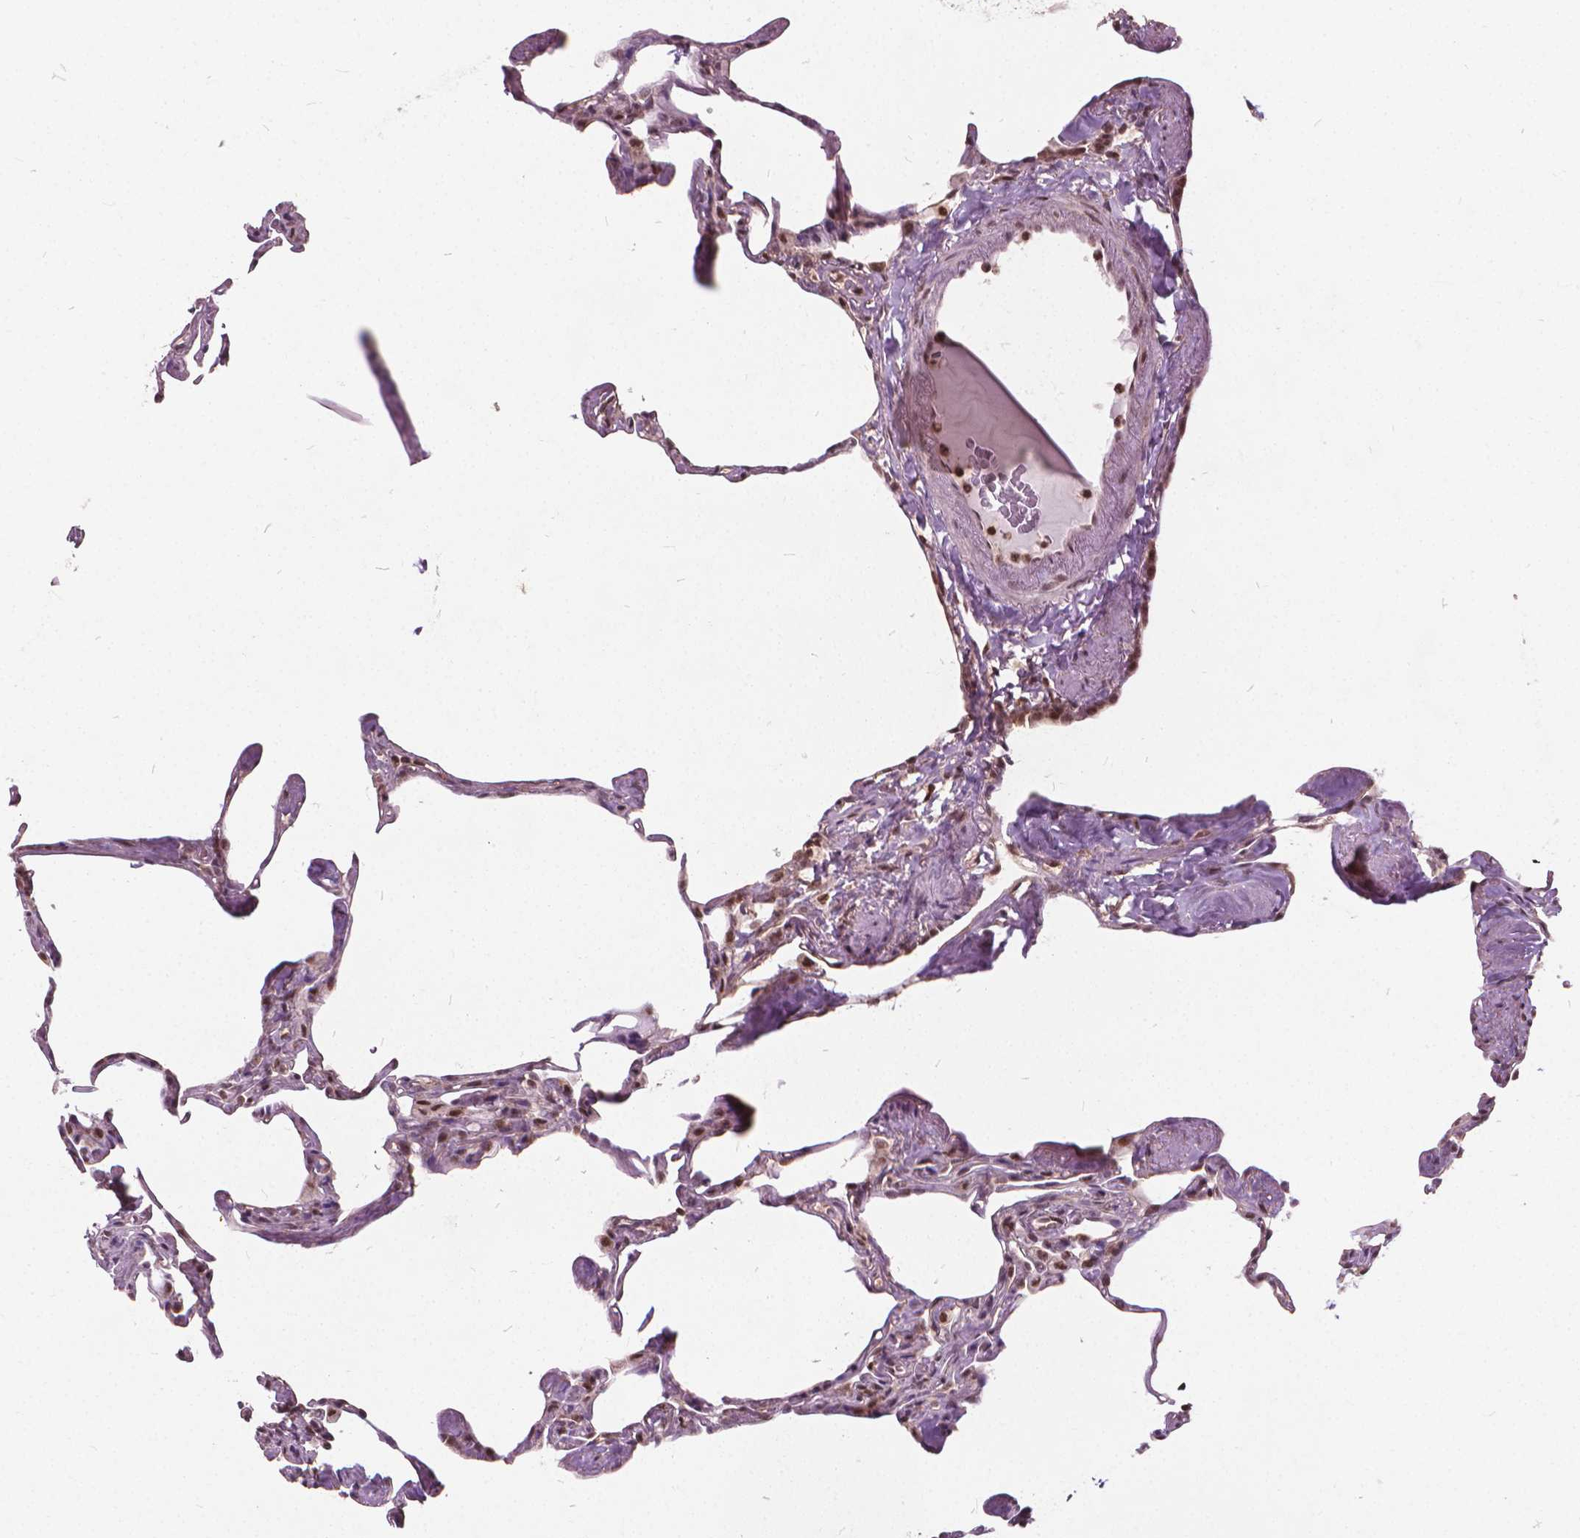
{"staining": {"intensity": "weak", "quantity": "25%-75%", "location": "nuclear"}, "tissue": "lung", "cell_type": "Alveolar cells", "image_type": "normal", "snomed": [{"axis": "morphology", "description": "Normal tissue, NOS"}, {"axis": "topography", "description": "Lung"}], "caption": "The image reveals a brown stain indicating the presence of a protein in the nuclear of alveolar cells in lung. The staining was performed using DAB, with brown indicating positive protein expression. Nuclei are stained blue with hematoxylin.", "gene": "STAT5B", "patient": {"sex": "male", "age": 65}}